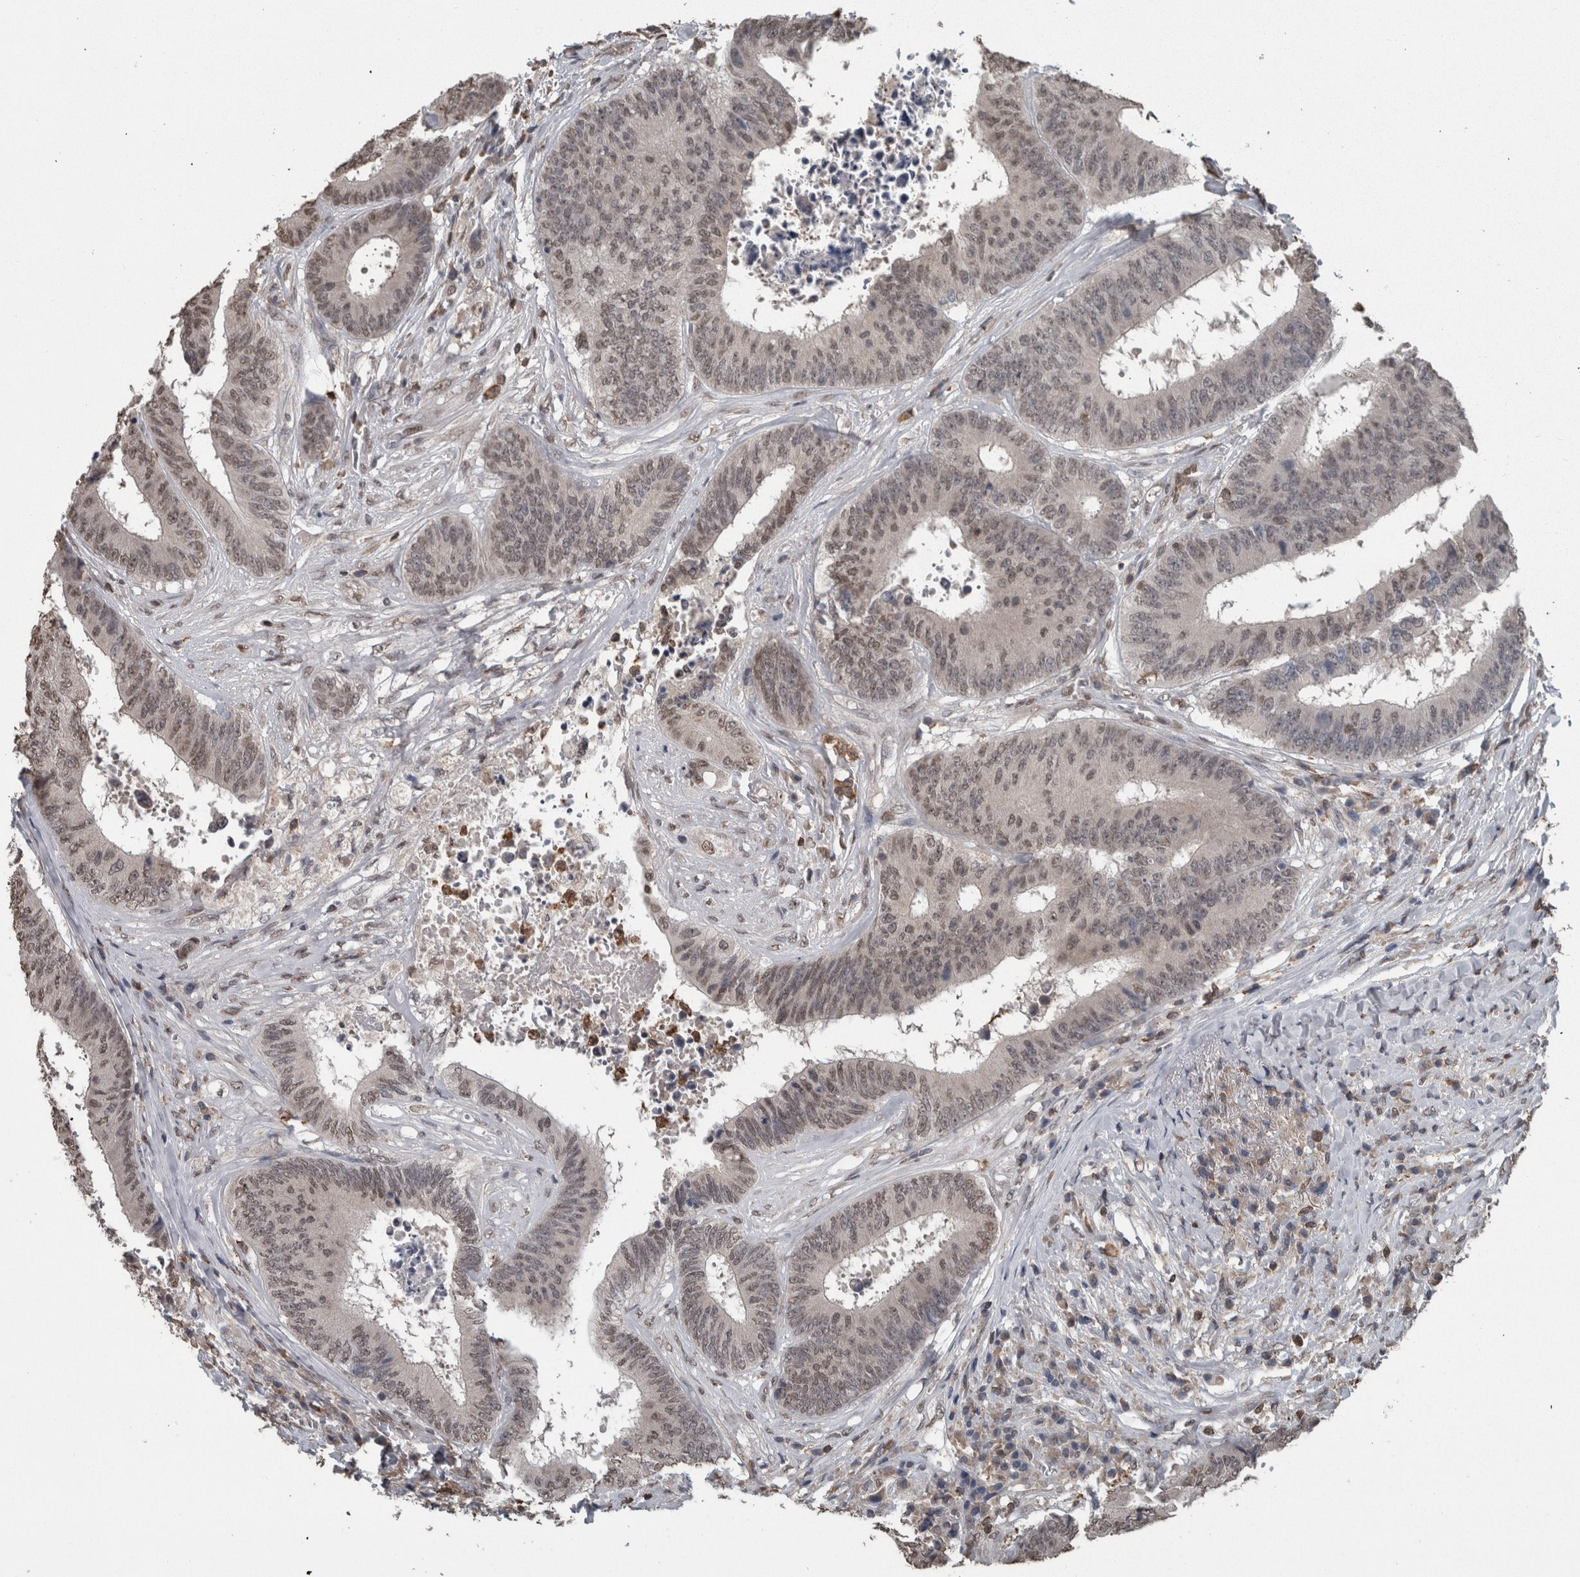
{"staining": {"intensity": "weak", "quantity": "25%-75%", "location": "nuclear"}, "tissue": "colorectal cancer", "cell_type": "Tumor cells", "image_type": "cancer", "snomed": [{"axis": "morphology", "description": "Adenocarcinoma, NOS"}, {"axis": "topography", "description": "Rectum"}], "caption": "About 25%-75% of tumor cells in human colorectal adenocarcinoma reveal weak nuclear protein expression as visualized by brown immunohistochemical staining.", "gene": "MAFF", "patient": {"sex": "male", "age": 72}}